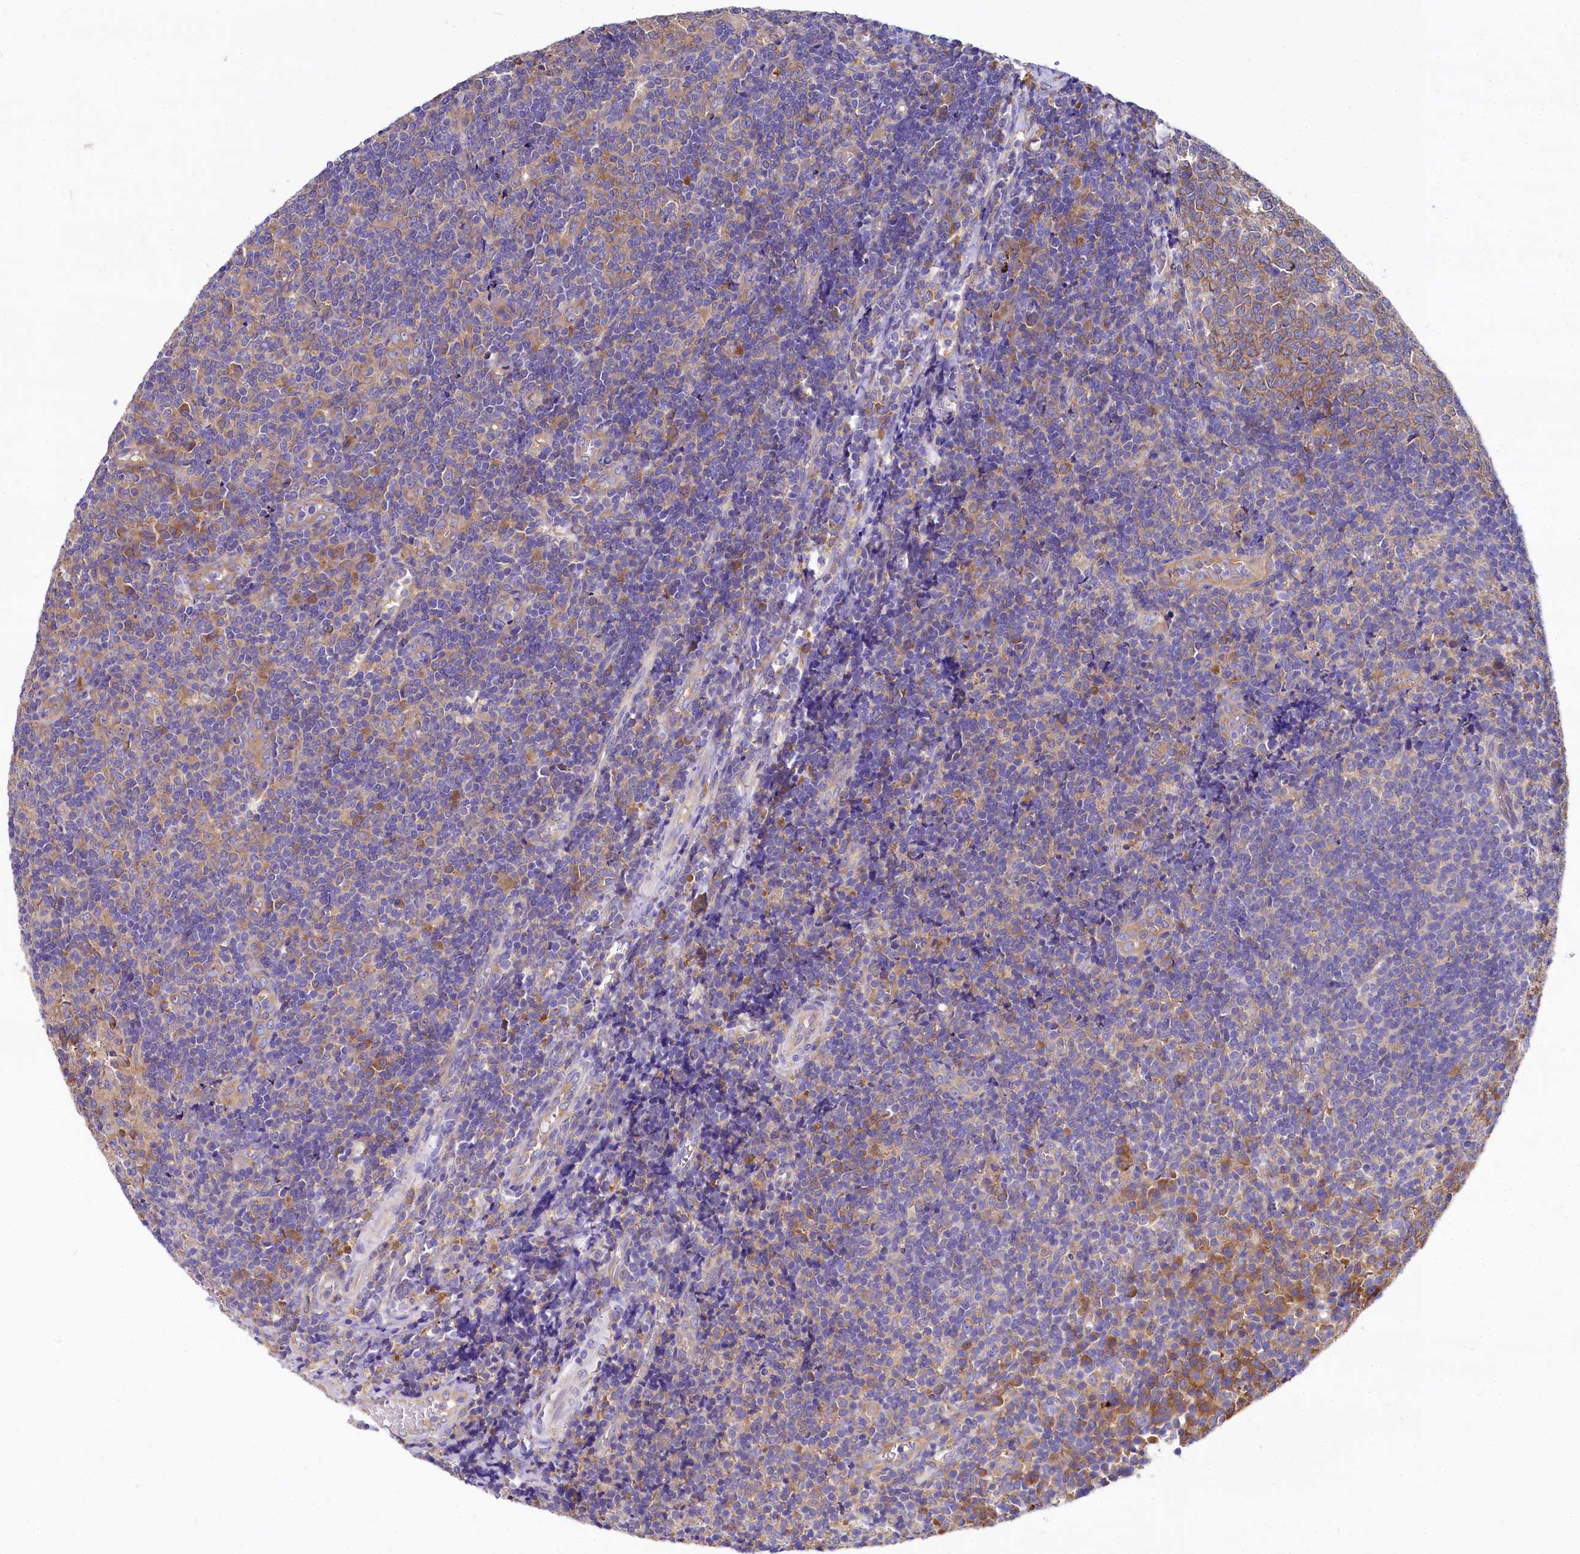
{"staining": {"intensity": "moderate", "quantity": "25%-75%", "location": "cytoplasmic/membranous"}, "tissue": "tonsil", "cell_type": "Germinal center cells", "image_type": "normal", "snomed": [{"axis": "morphology", "description": "Normal tissue, NOS"}, {"axis": "topography", "description": "Tonsil"}], "caption": "Tonsil stained with immunohistochemistry exhibits moderate cytoplasmic/membranous expression in about 25%-75% of germinal center cells. (IHC, brightfield microscopy, high magnification).", "gene": "QARS1", "patient": {"sex": "female", "age": 19}}